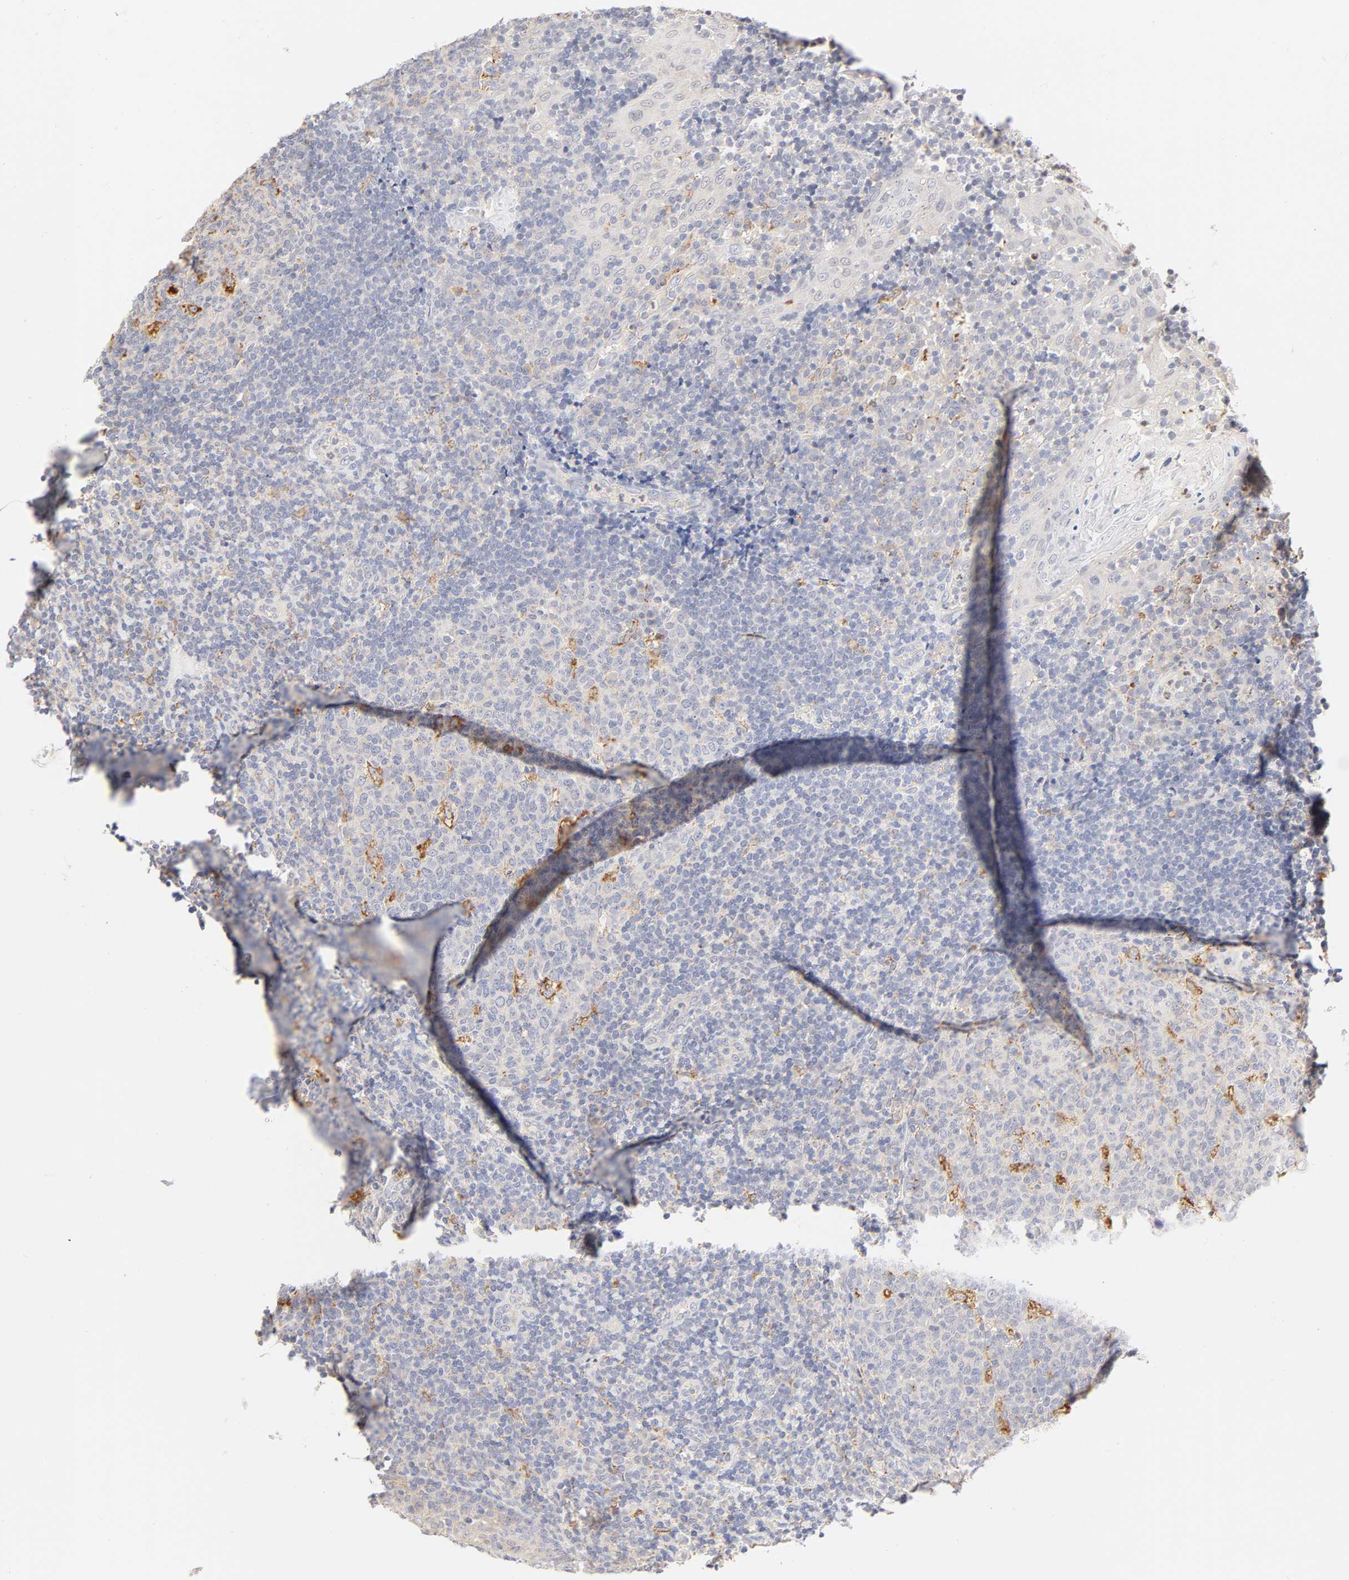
{"staining": {"intensity": "negative", "quantity": "none", "location": "none"}, "tissue": "tonsil", "cell_type": "Germinal center cells", "image_type": "normal", "snomed": [{"axis": "morphology", "description": "Normal tissue, NOS"}, {"axis": "topography", "description": "Tonsil"}], "caption": "IHC photomicrograph of normal human tonsil stained for a protein (brown), which exhibits no expression in germinal center cells.", "gene": "MTERF2", "patient": {"sex": "female", "age": 40}}